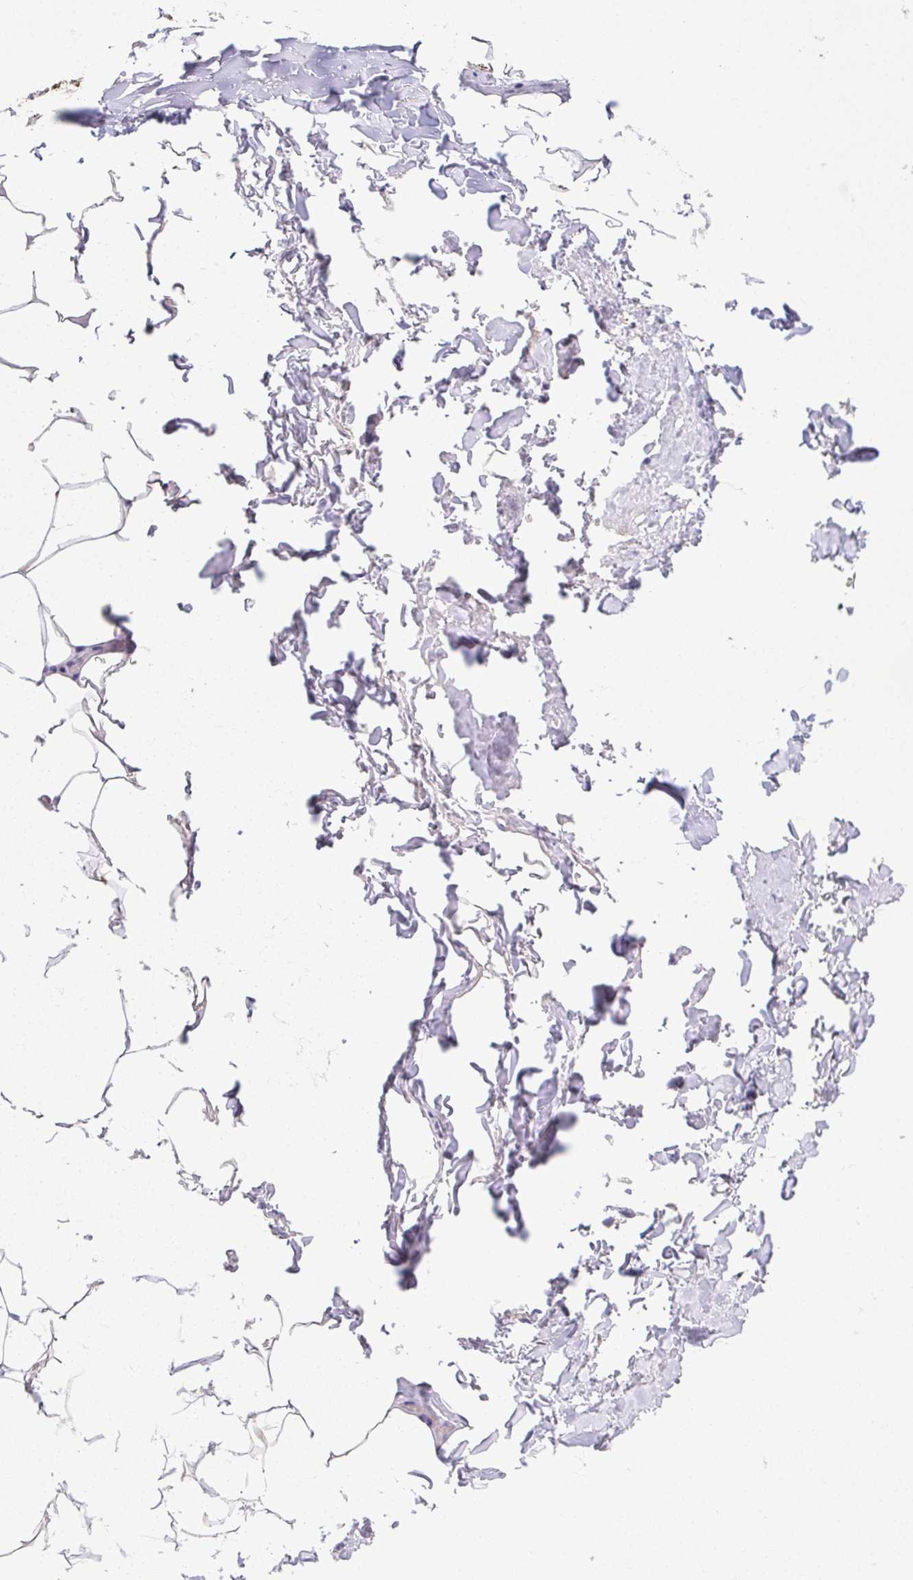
{"staining": {"intensity": "weak", "quantity": "<25%", "location": "cytoplasmic/membranous"}, "tissue": "adipose tissue", "cell_type": "Adipocytes", "image_type": "normal", "snomed": [{"axis": "morphology", "description": "Normal tissue, NOS"}, {"axis": "topography", "description": "Vascular tissue"}, {"axis": "topography", "description": "Peripheral nerve tissue"}], "caption": "Adipocytes show no significant staining in normal adipose tissue. (Brightfield microscopy of DAB IHC at high magnification).", "gene": "FABP3", "patient": {"sex": "male", "age": 41}}